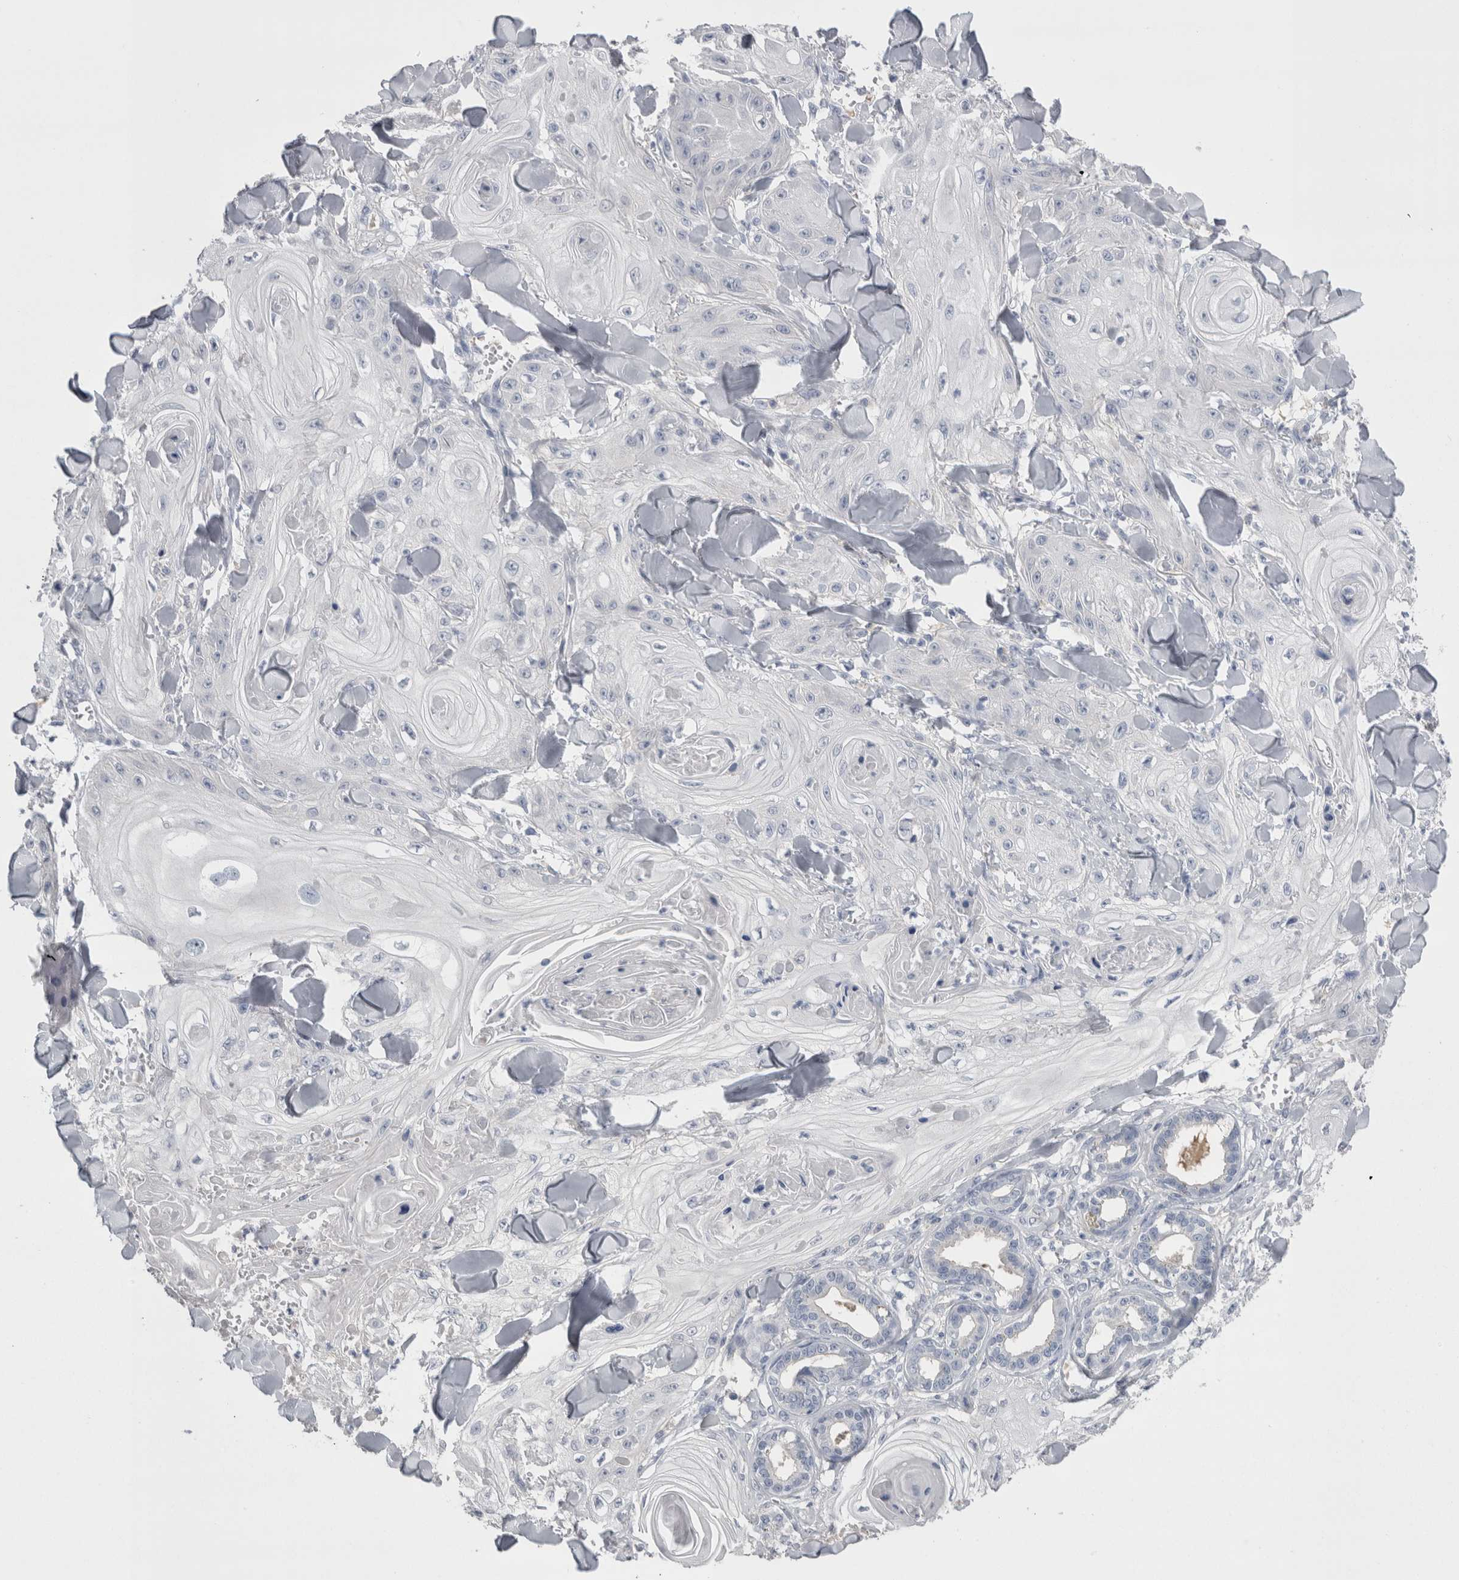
{"staining": {"intensity": "negative", "quantity": "none", "location": "none"}, "tissue": "skin cancer", "cell_type": "Tumor cells", "image_type": "cancer", "snomed": [{"axis": "morphology", "description": "Squamous cell carcinoma, NOS"}, {"axis": "topography", "description": "Skin"}], "caption": "A histopathology image of squamous cell carcinoma (skin) stained for a protein shows no brown staining in tumor cells.", "gene": "REG1A", "patient": {"sex": "male", "age": 74}}